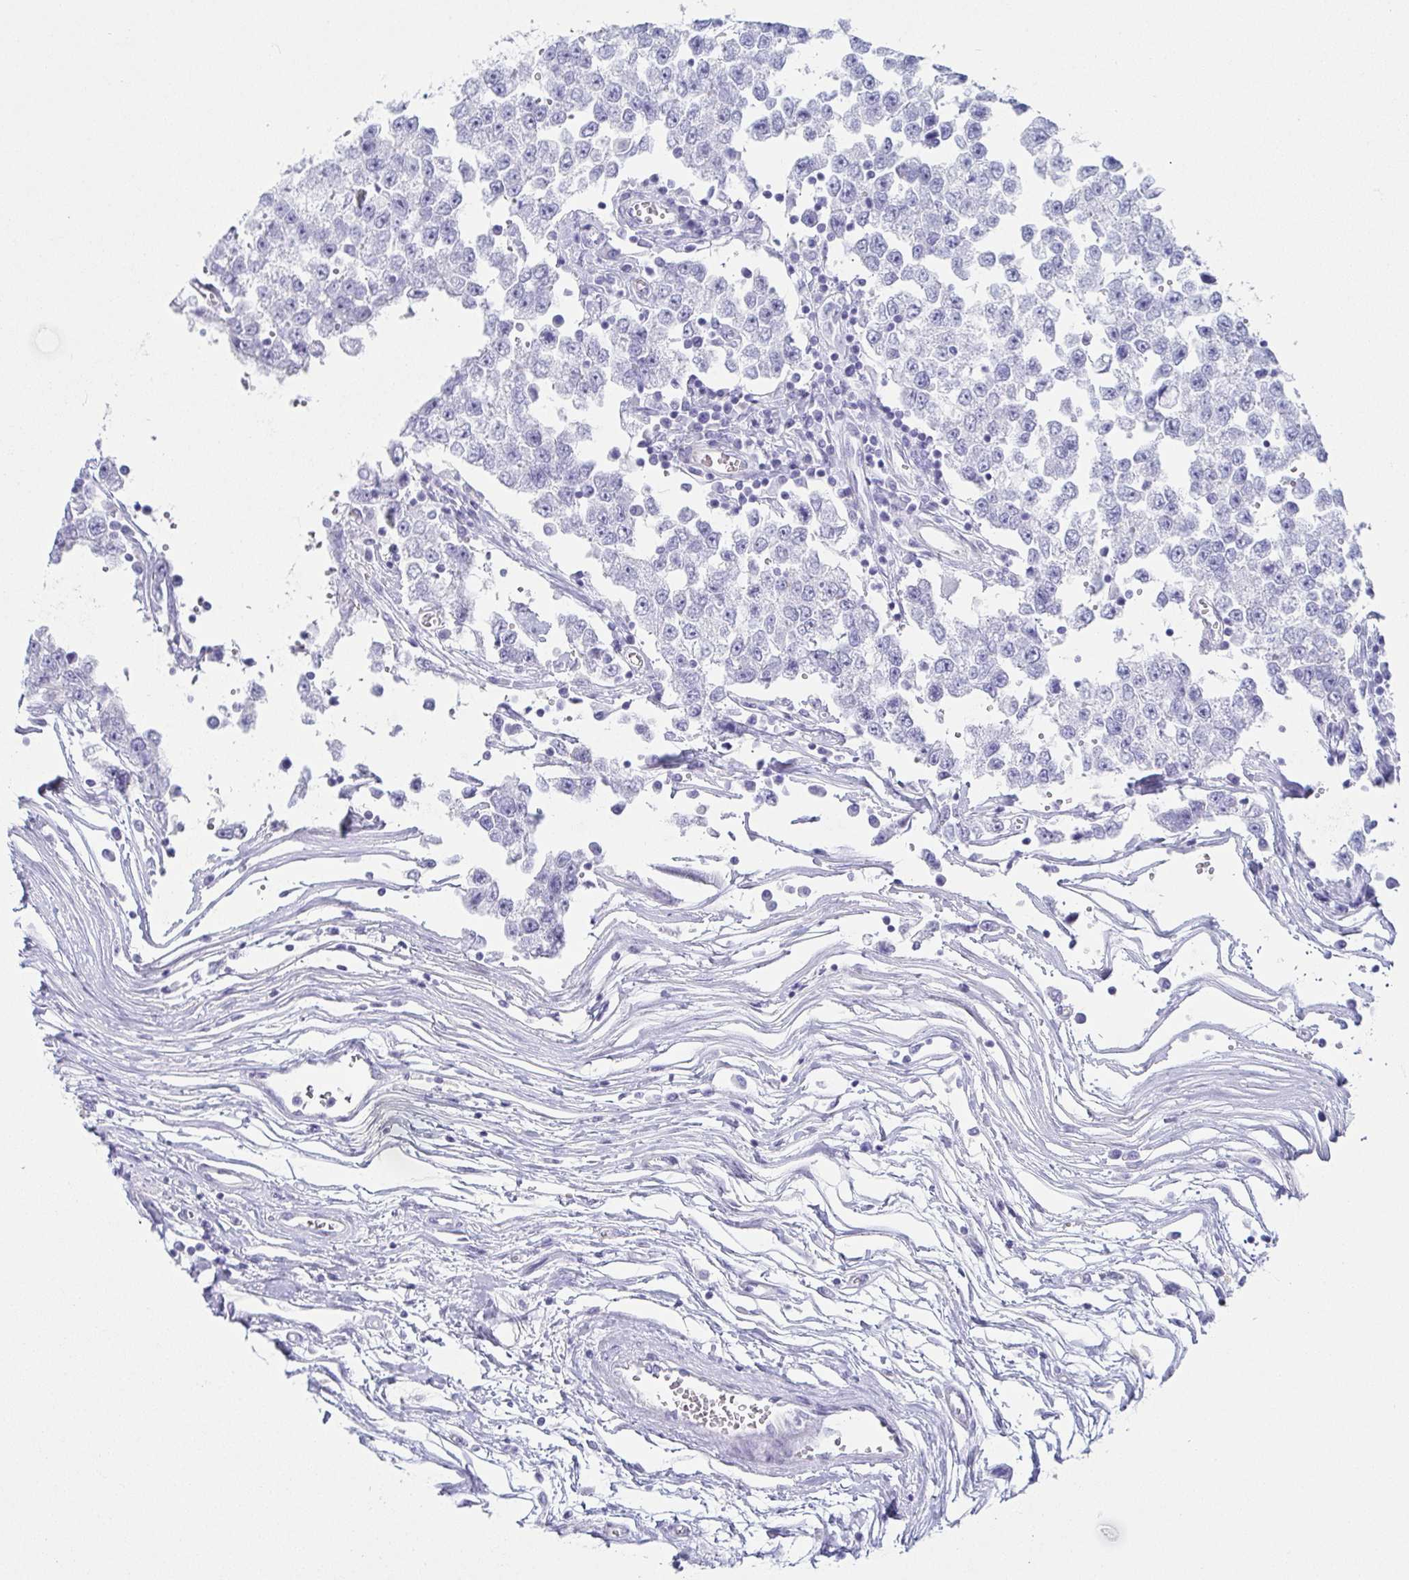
{"staining": {"intensity": "negative", "quantity": "none", "location": "none"}, "tissue": "testis cancer", "cell_type": "Tumor cells", "image_type": "cancer", "snomed": [{"axis": "morphology", "description": "Seminoma, NOS"}, {"axis": "topography", "description": "Testis"}], "caption": "Tumor cells show no significant protein expression in testis cancer.", "gene": "PRR4", "patient": {"sex": "male", "age": 34}}